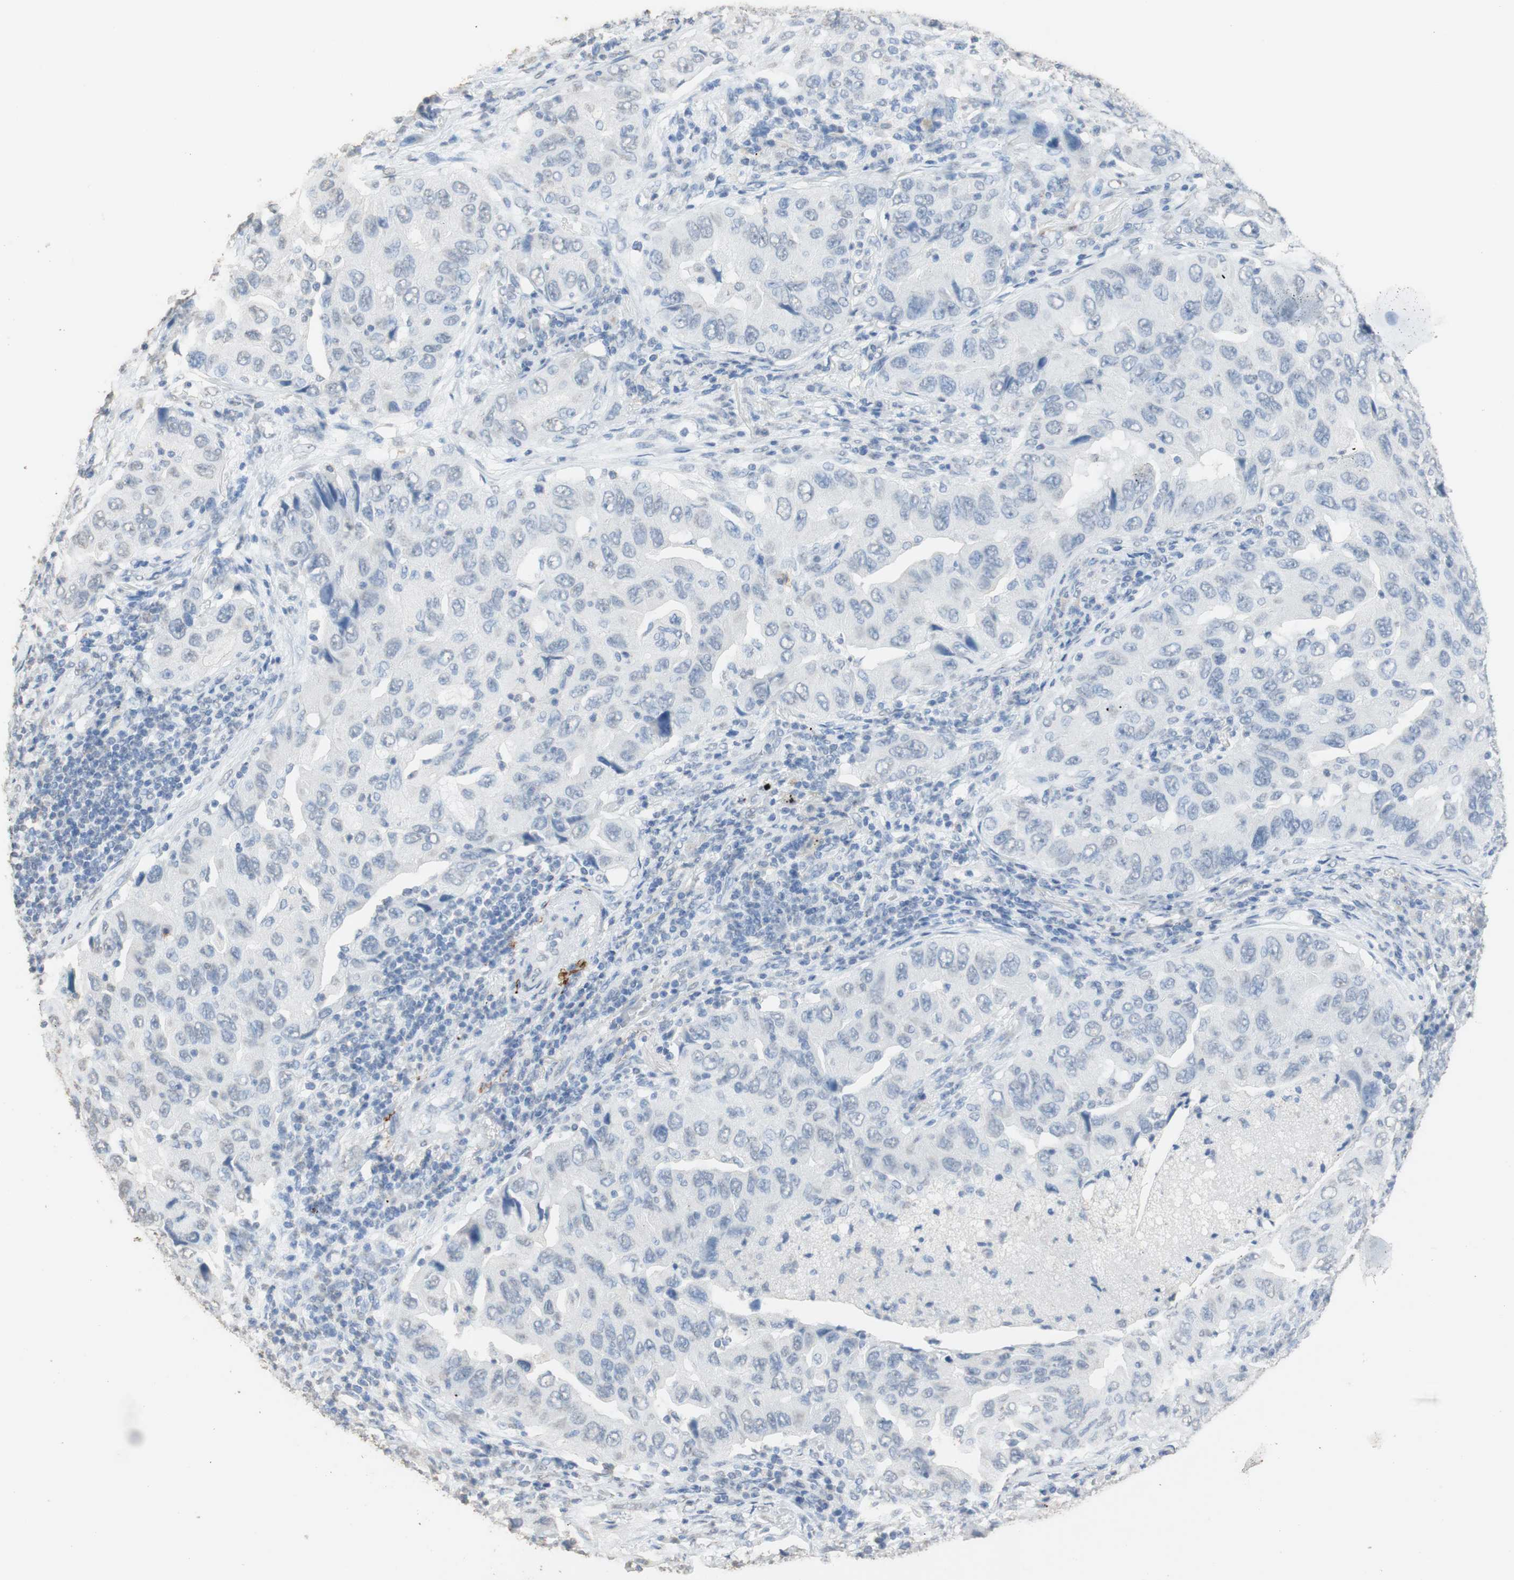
{"staining": {"intensity": "negative", "quantity": "none", "location": "none"}, "tissue": "lung cancer", "cell_type": "Tumor cells", "image_type": "cancer", "snomed": [{"axis": "morphology", "description": "Adenocarcinoma, NOS"}, {"axis": "topography", "description": "Lung"}], "caption": "Lung cancer was stained to show a protein in brown. There is no significant staining in tumor cells. (DAB (3,3'-diaminobenzidine) IHC, high magnification).", "gene": "L1CAM", "patient": {"sex": "female", "age": 65}}